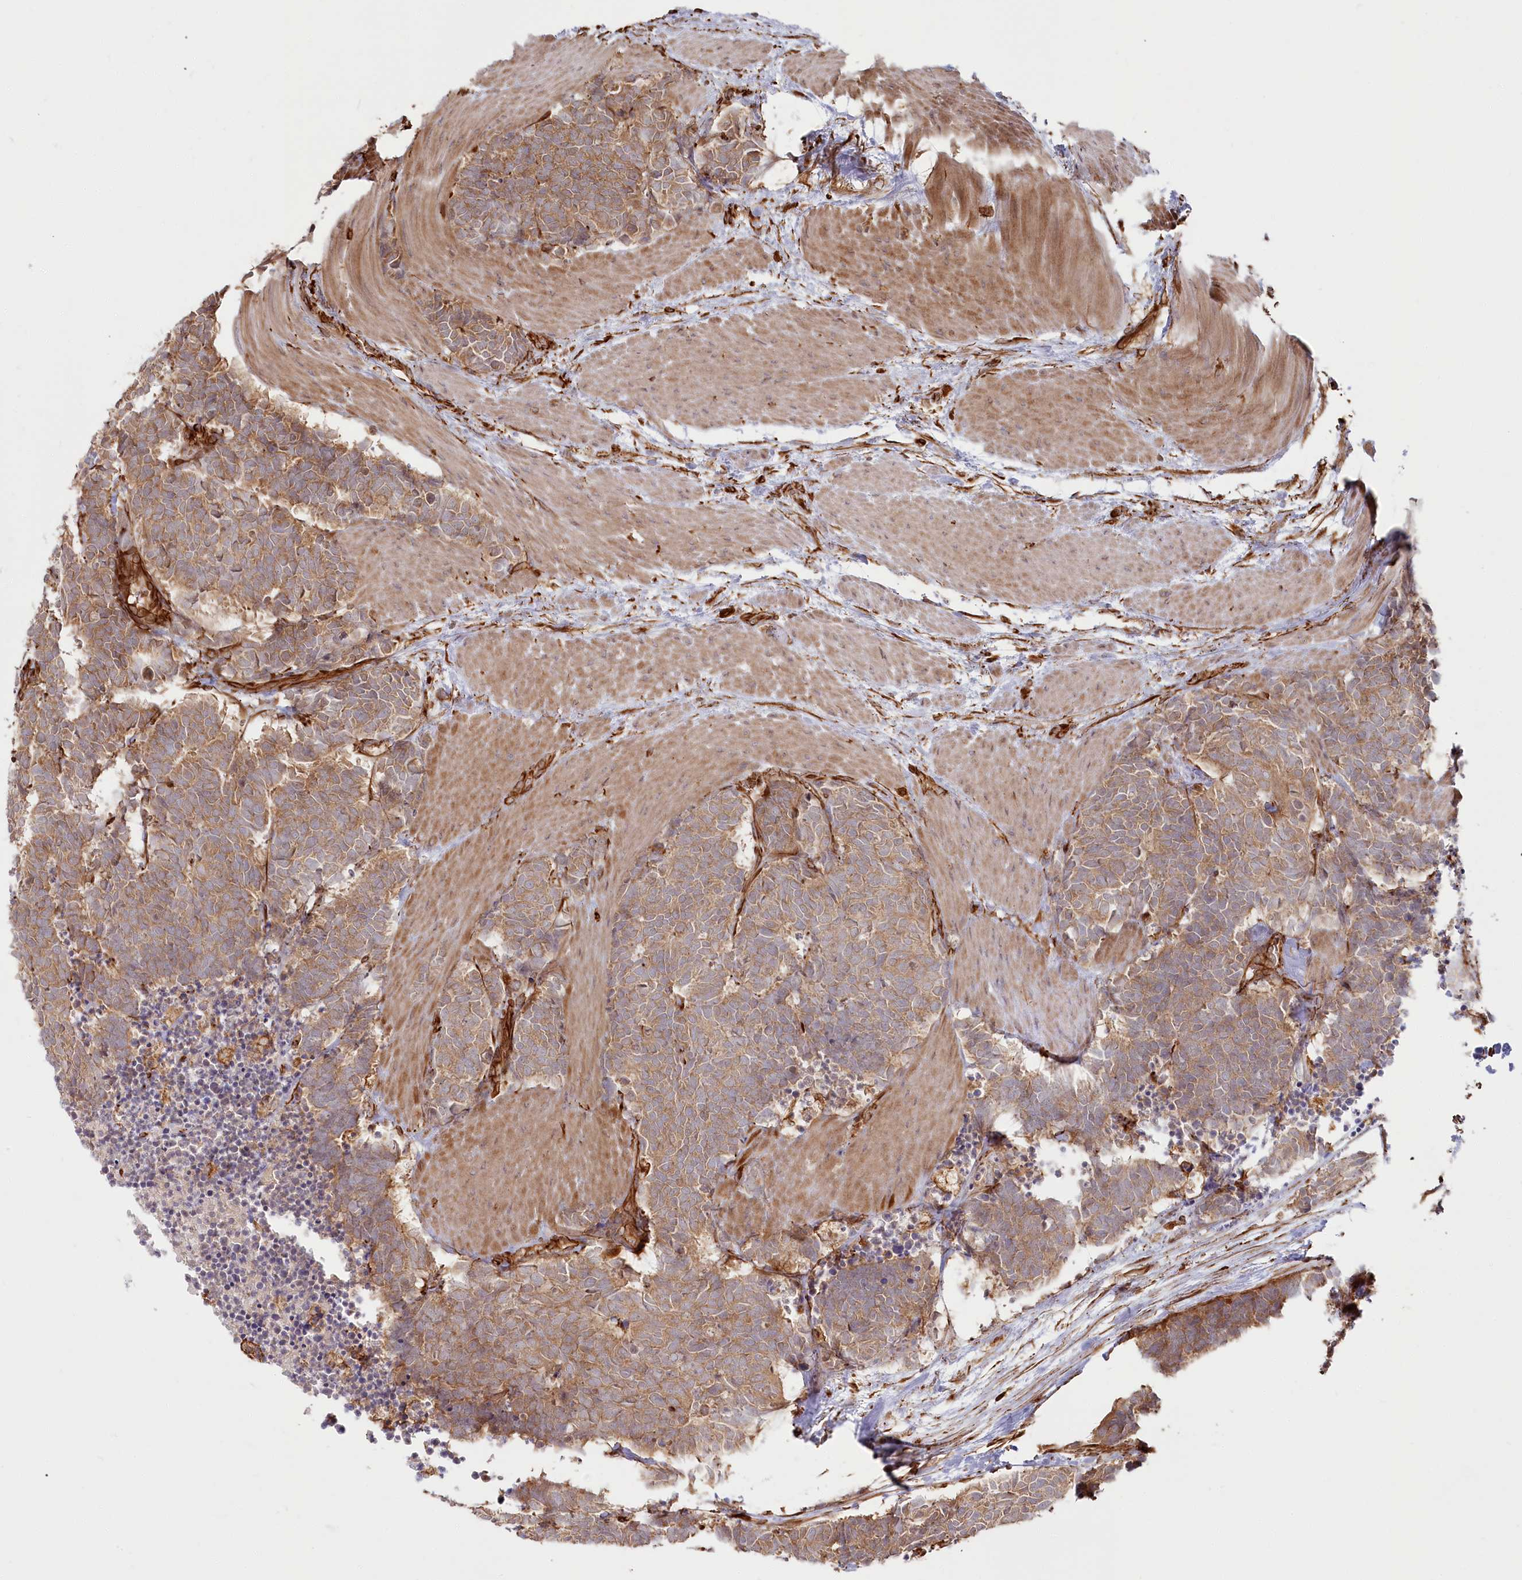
{"staining": {"intensity": "moderate", "quantity": ">75%", "location": "cytoplasmic/membranous"}, "tissue": "carcinoid", "cell_type": "Tumor cells", "image_type": "cancer", "snomed": [{"axis": "morphology", "description": "Carcinoma, NOS"}, {"axis": "morphology", "description": "Carcinoid, malignant, NOS"}, {"axis": "topography", "description": "Urinary bladder"}], "caption": "DAB immunohistochemical staining of carcinoid demonstrates moderate cytoplasmic/membranous protein positivity in approximately >75% of tumor cells. (DAB (3,3'-diaminobenzidine) IHC, brown staining for protein, blue staining for nuclei).", "gene": "TTC1", "patient": {"sex": "male", "age": 57}}